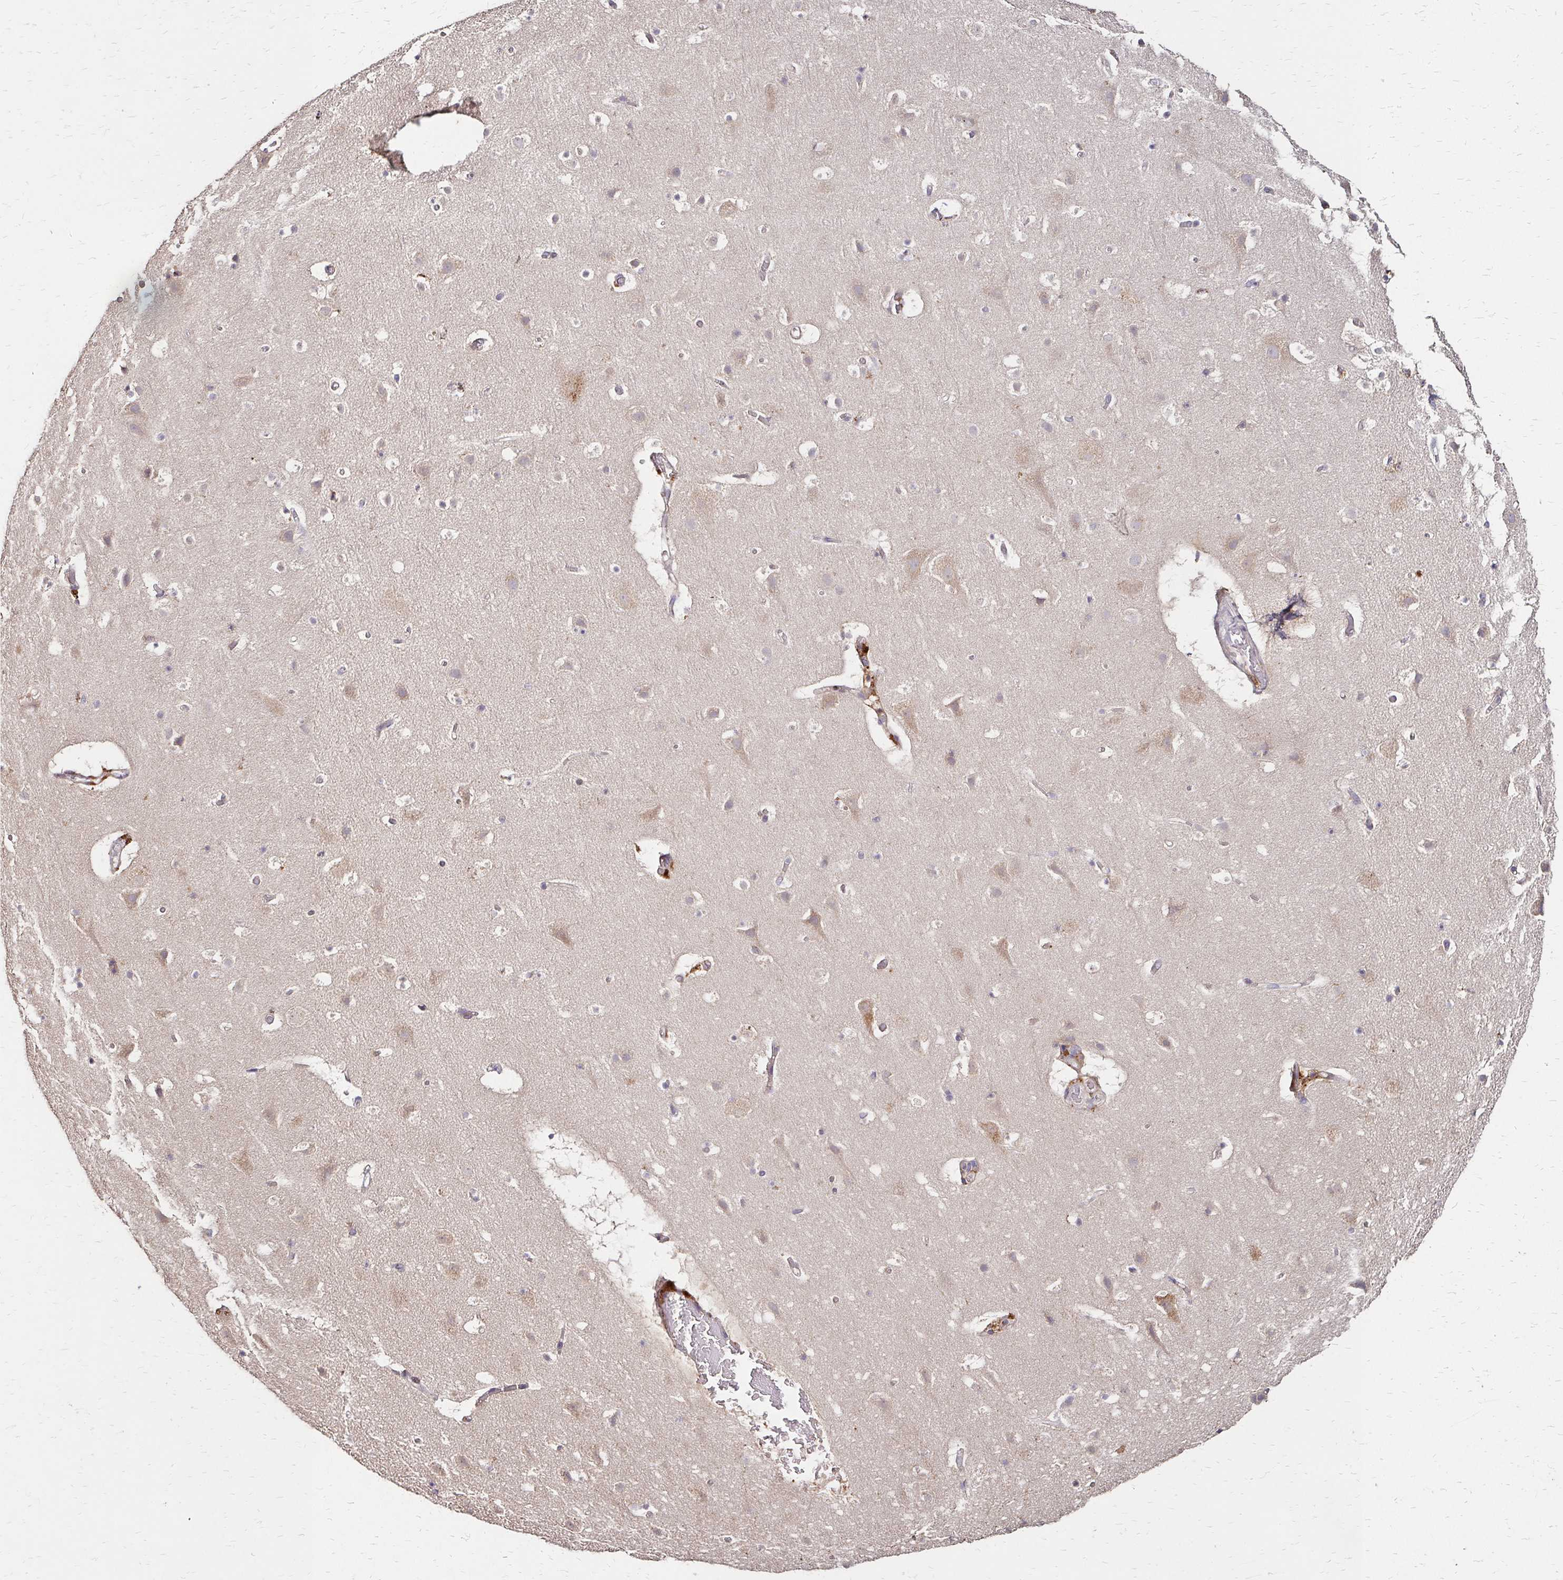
{"staining": {"intensity": "negative", "quantity": "none", "location": "none"}, "tissue": "cerebral cortex", "cell_type": "Endothelial cells", "image_type": "normal", "snomed": [{"axis": "morphology", "description": "Normal tissue, NOS"}, {"axis": "topography", "description": "Cerebral cortex"}], "caption": "Histopathology image shows no significant protein expression in endothelial cells of benign cerebral cortex.", "gene": "IDUA", "patient": {"sex": "female", "age": 42}}